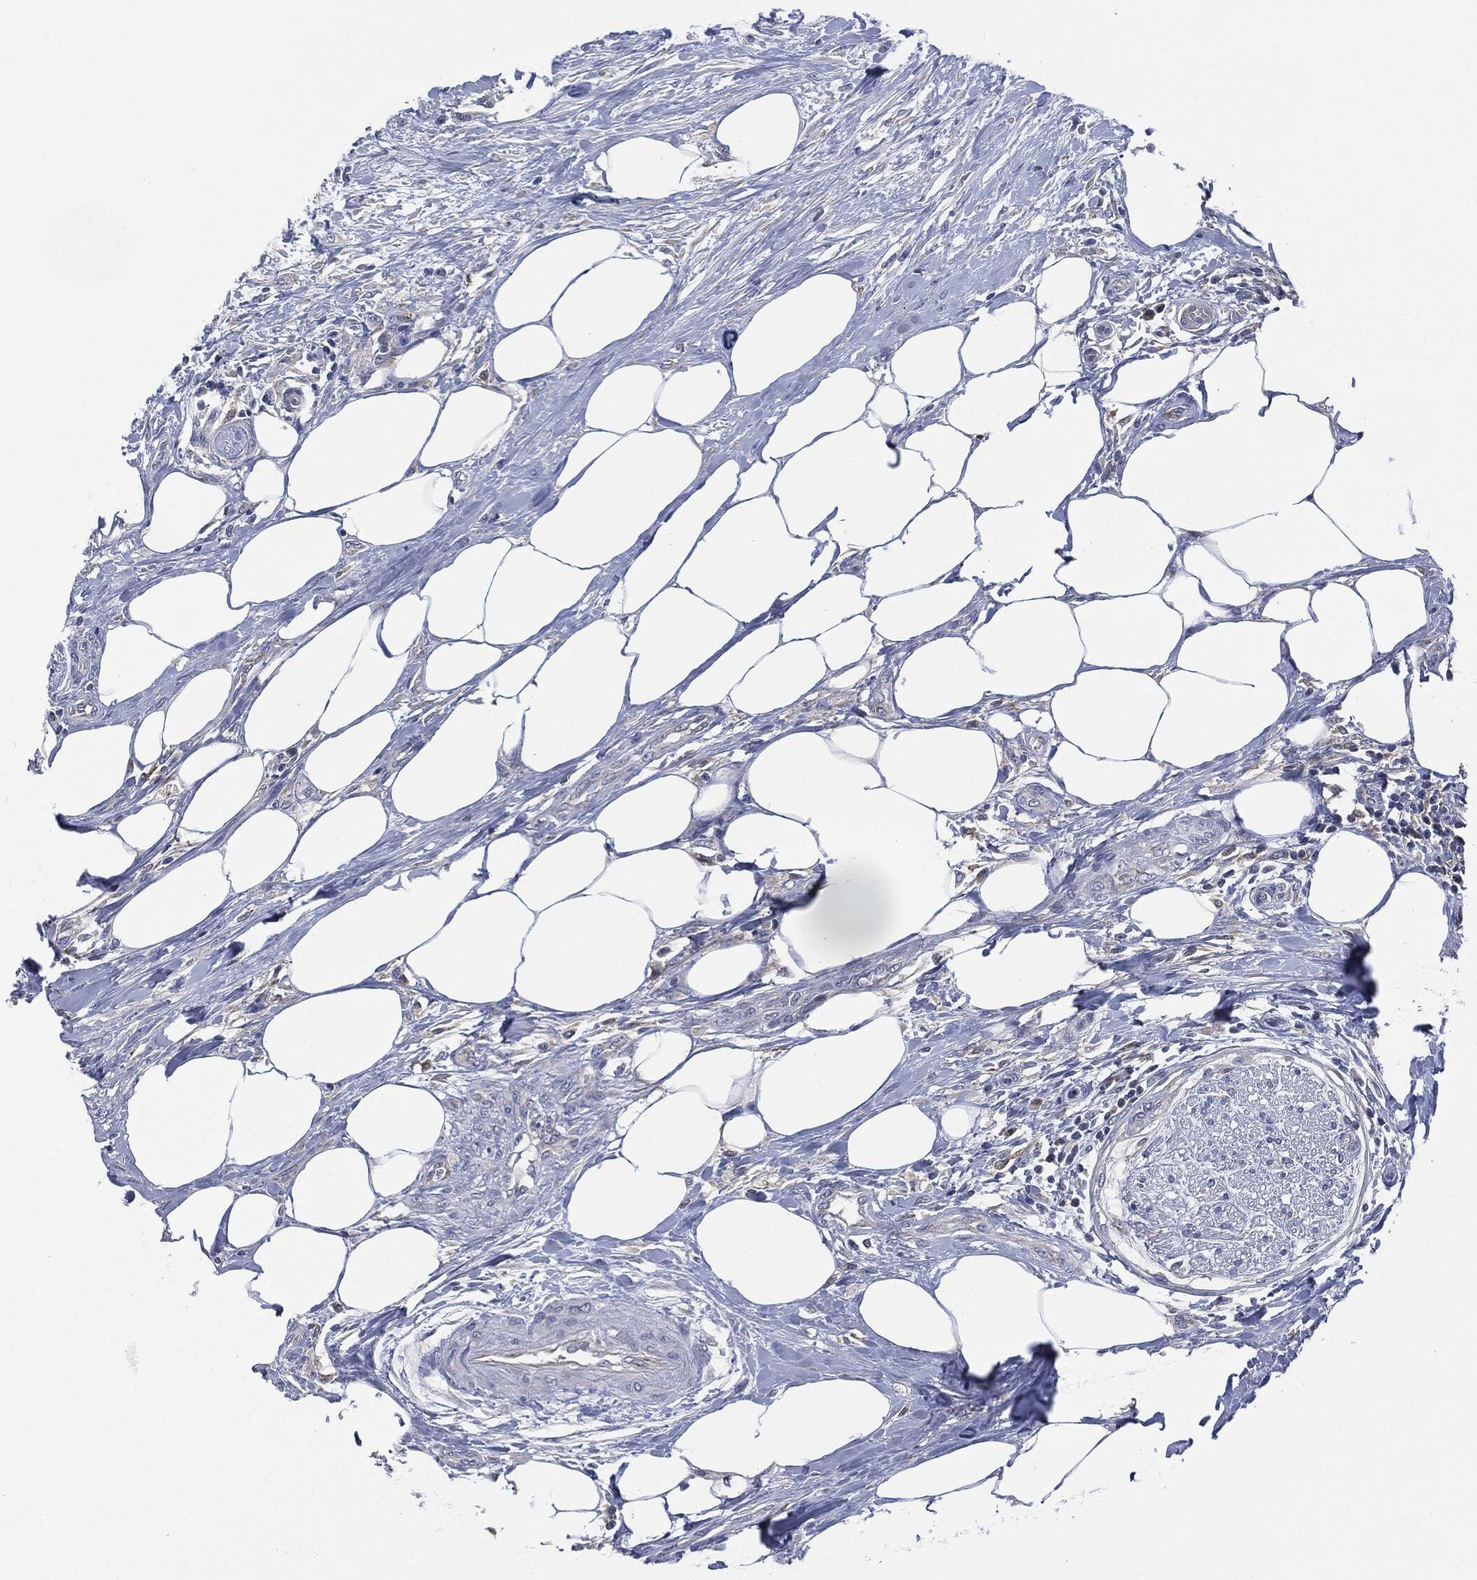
{"staining": {"intensity": "negative", "quantity": "none", "location": "none"}, "tissue": "urothelial cancer", "cell_type": "Tumor cells", "image_type": "cancer", "snomed": [{"axis": "morphology", "description": "Urothelial carcinoma, High grade"}, {"axis": "topography", "description": "Urinary bladder"}], "caption": "This is an immunohistochemistry (IHC) photomicrograph of human urothelial cancer. There is no staining in tumor cells.", "gene": "SIGLEC9", "patient": {"sex": "male", "age": 35}}